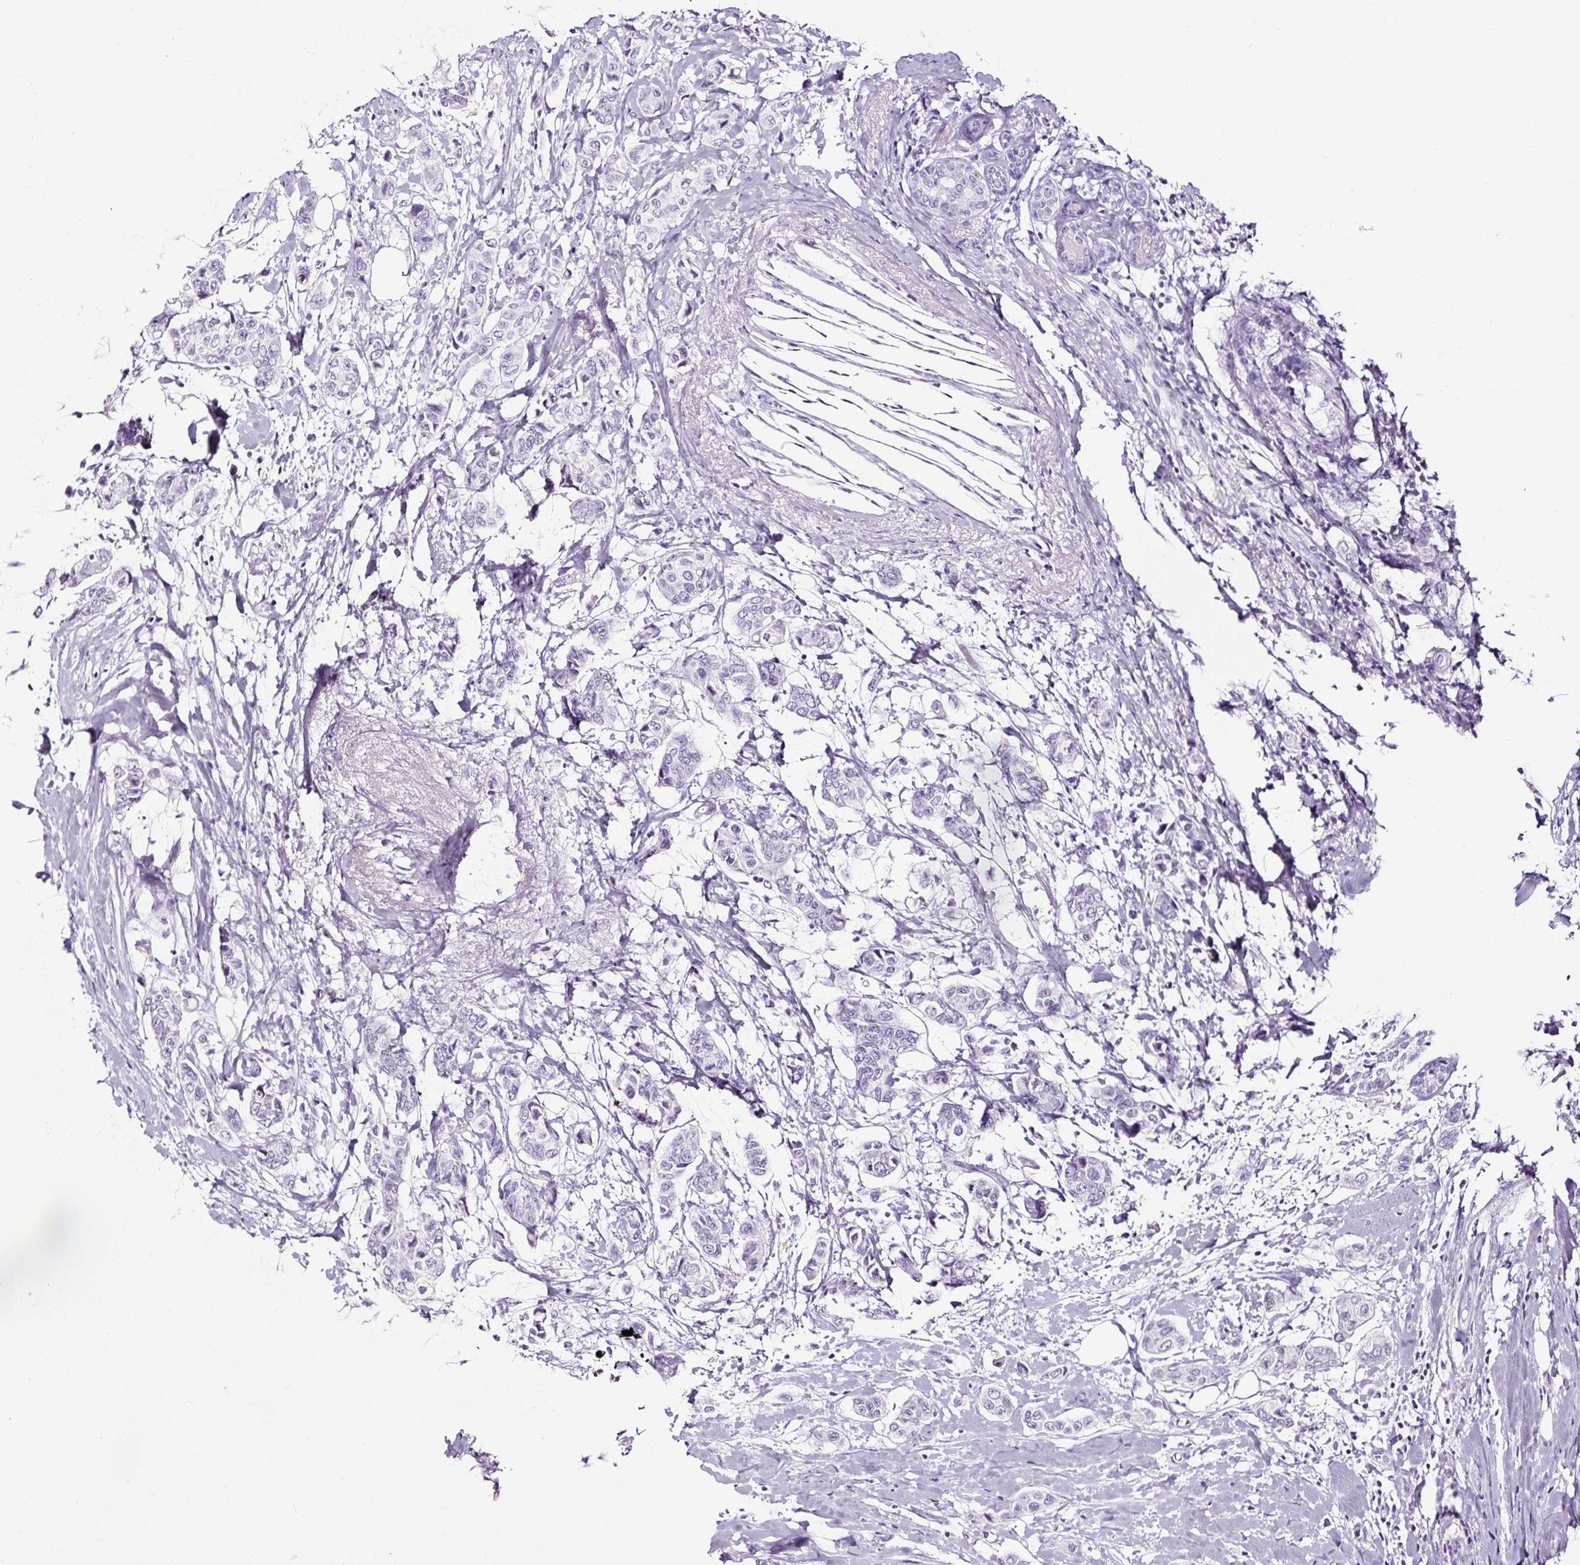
{"staining": {"intensity": "negative", "quantity": "none", "location": "none"}, "tissue": "breast cancer", "cell_type": "Tumor cells", "image_type": "cancer", "snomed": [{"axis": "morphology", "description": "Lobular carcinoma"}, {"axis": "topography", "description": "Breast"}], "caption": "Breast cancer stained for a protein using IHC reveals no staining tumor cells.", "gene": "NPHS2", "patient": {"sex": "female", "age": 51}}